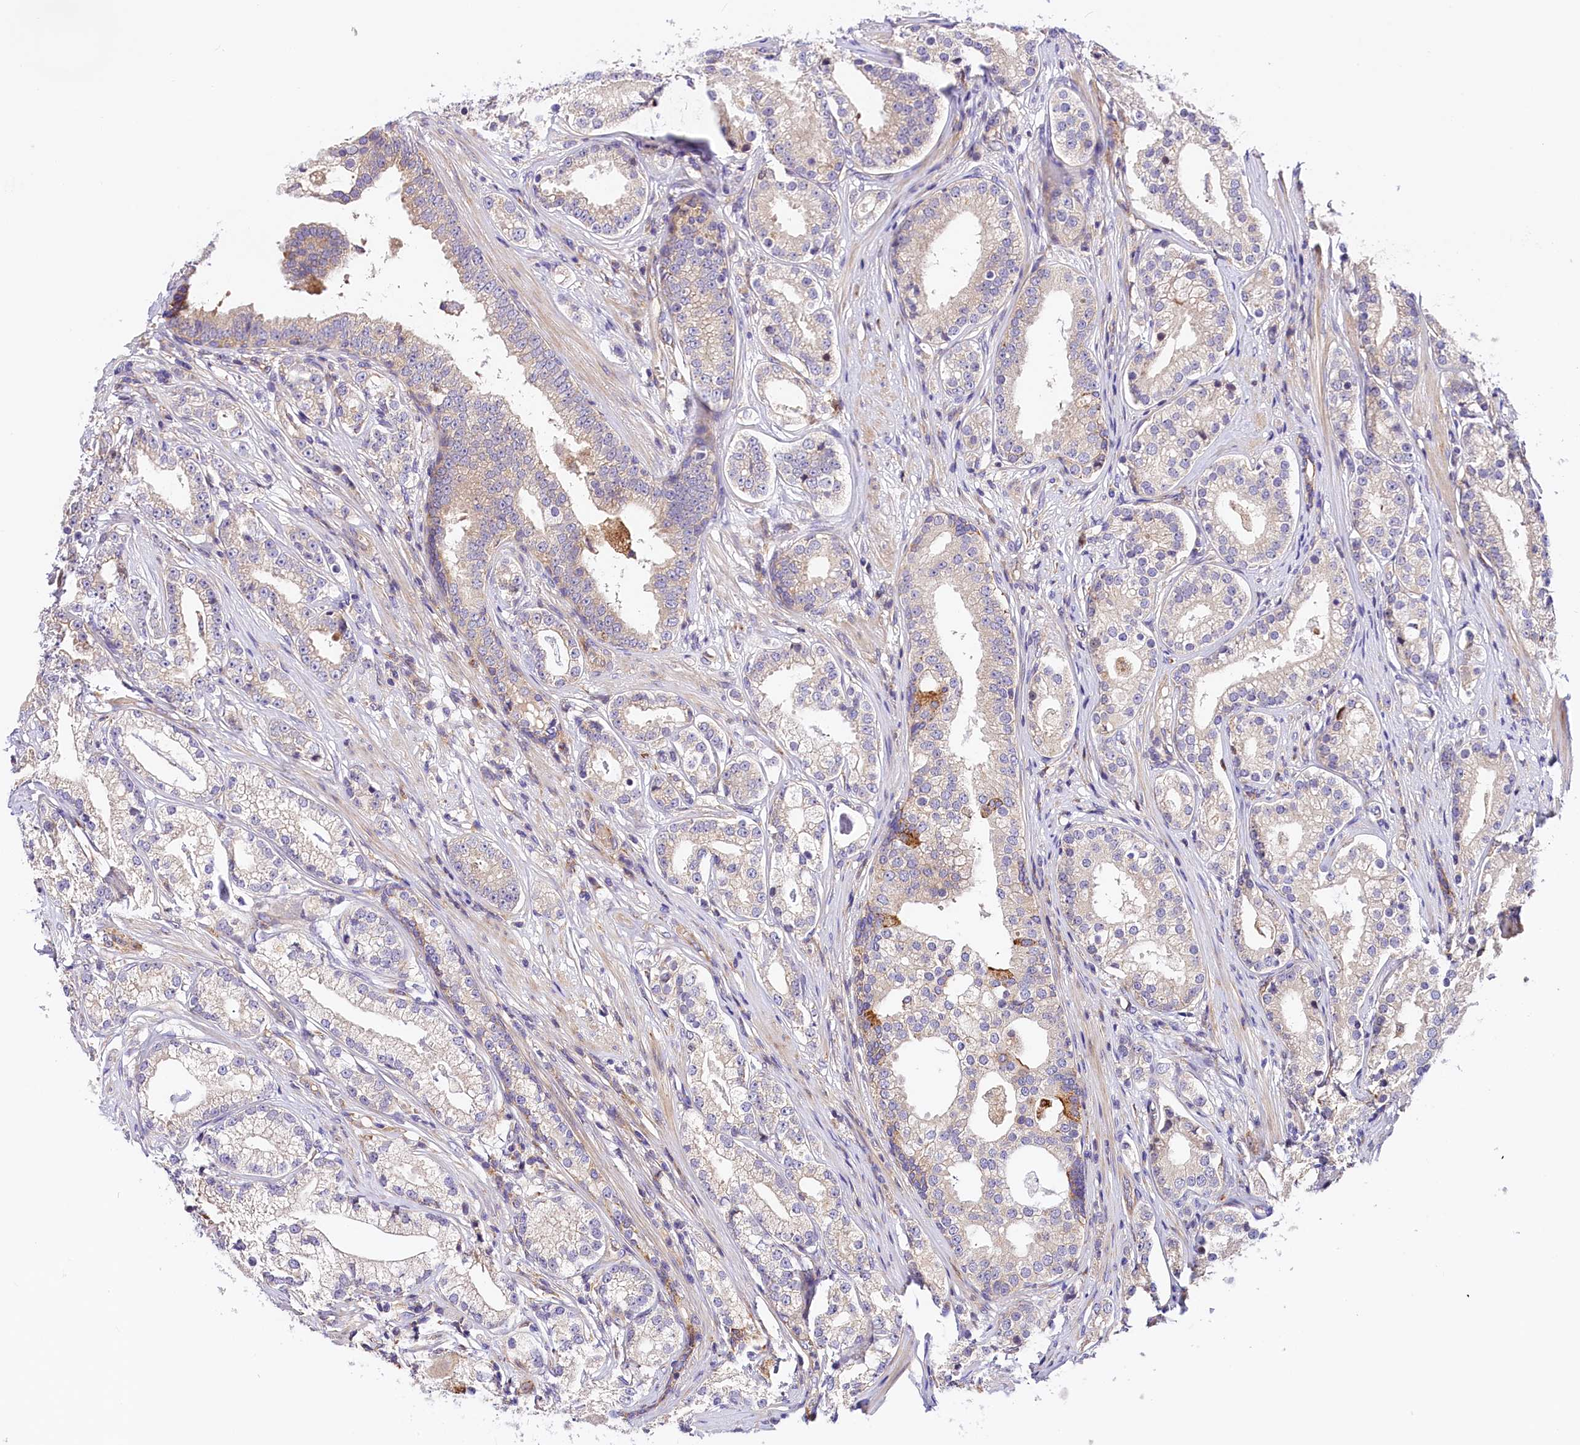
{"staining": {"intensity": "negative", "quantity": "none", "location": "none"}, "tissue": "prostate cancer", "cell_type": "Tumor cells", "image_type": "cancer", "snomed": [{"axis": "morphology", "description": "Adenocarcinoma, High grade"}, {"axis": "topography", "description": "Prostate"}], "caption": "Immunohistochemical staining of human prostate adenocarcinoma (high-grade) exhibits no significant positivity in tumor cells.", "gene": "ARMC6", "patient": {"sex": "male", "age": 69}}